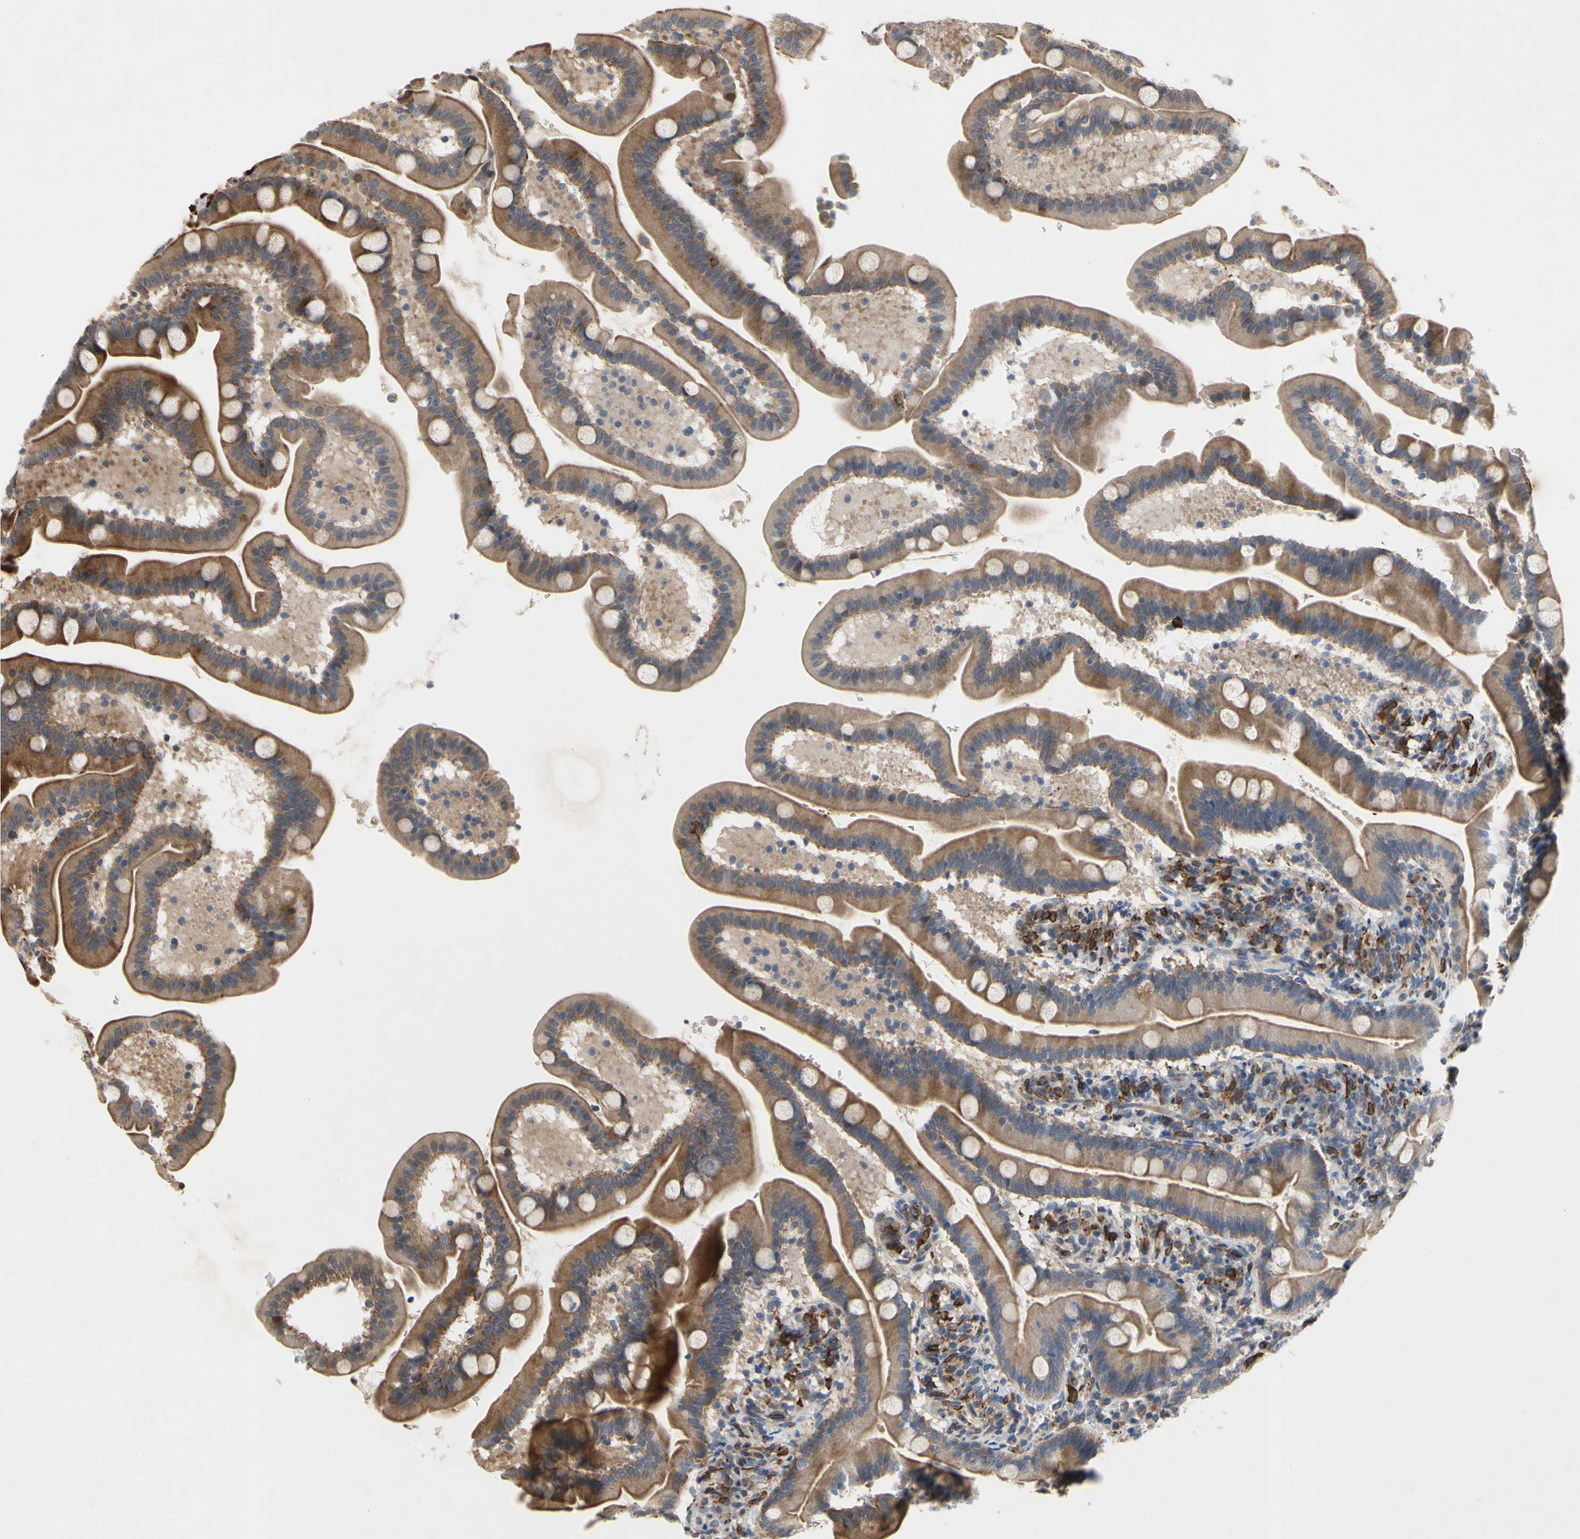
{"staining": {"intensity": "moderate", "quantity": ">75%", "location": "cytoplasmic/membranous"}, "tissue": "duodenum", "cell_type": "Glandular cells", "image_type": "normal", "snomed": [{"axis": "morphology", "description": "Normal tissue, NOS"}, {"axis": "topography", "description": "Duodenum"}], "caption": "A high-resolution image shows immunohistochemistry staining of benign duodenum, which shows moderate cytoplasmic/membranous expression in approximately >75% of glandular cells. (DAB IHC with brightfield microscopy, high magnification).", "gene": "PLXNA2", "patient": {"sex": "male", "age": 54}}